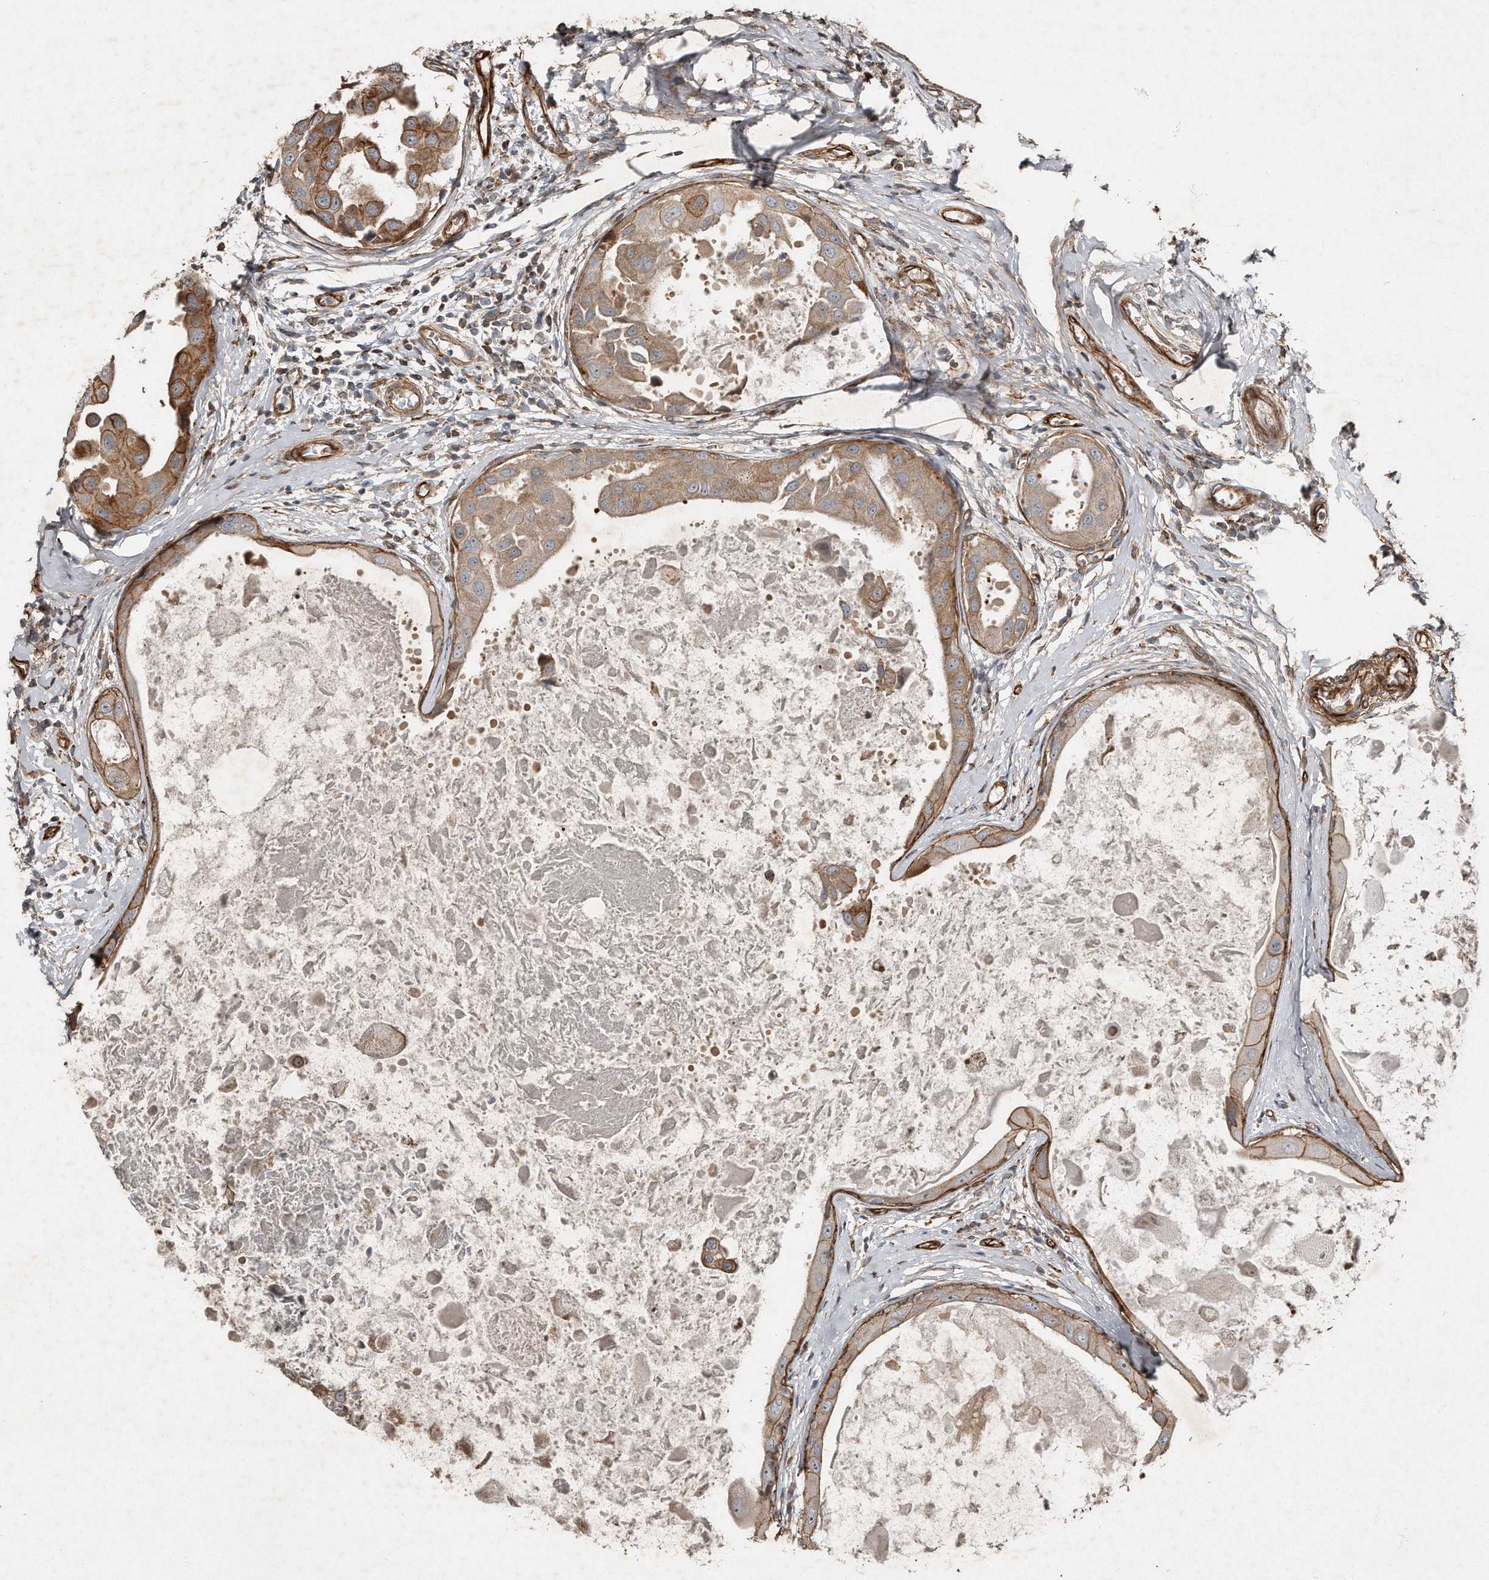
{"staining": {"intensity": "moderate", "quantity": ">75%", "location": "cytoplasmic/membranous"}, "tissue": "breast cancer", "cell_type": "Tumor cells", "image_type": "cancer", "snomed": [{"axis": "morphology", "description": "Duct carcinoma"}, {"axis": "topography", "description": "Breast"}], "caption": "High-magnification brightfield microscopy of breast cancer (intraductal carcinoma) stained with DAB (3,3'-diaminobenzidine) (brown) and counterstained with hematoxylin (blue). tumor cells exhibit moderate cytoplasmic/membranous positivity is appreciated in approximately>75% of cells.", "gene": "SNAP47", "patient": {"sex": "female", "age": 27}}